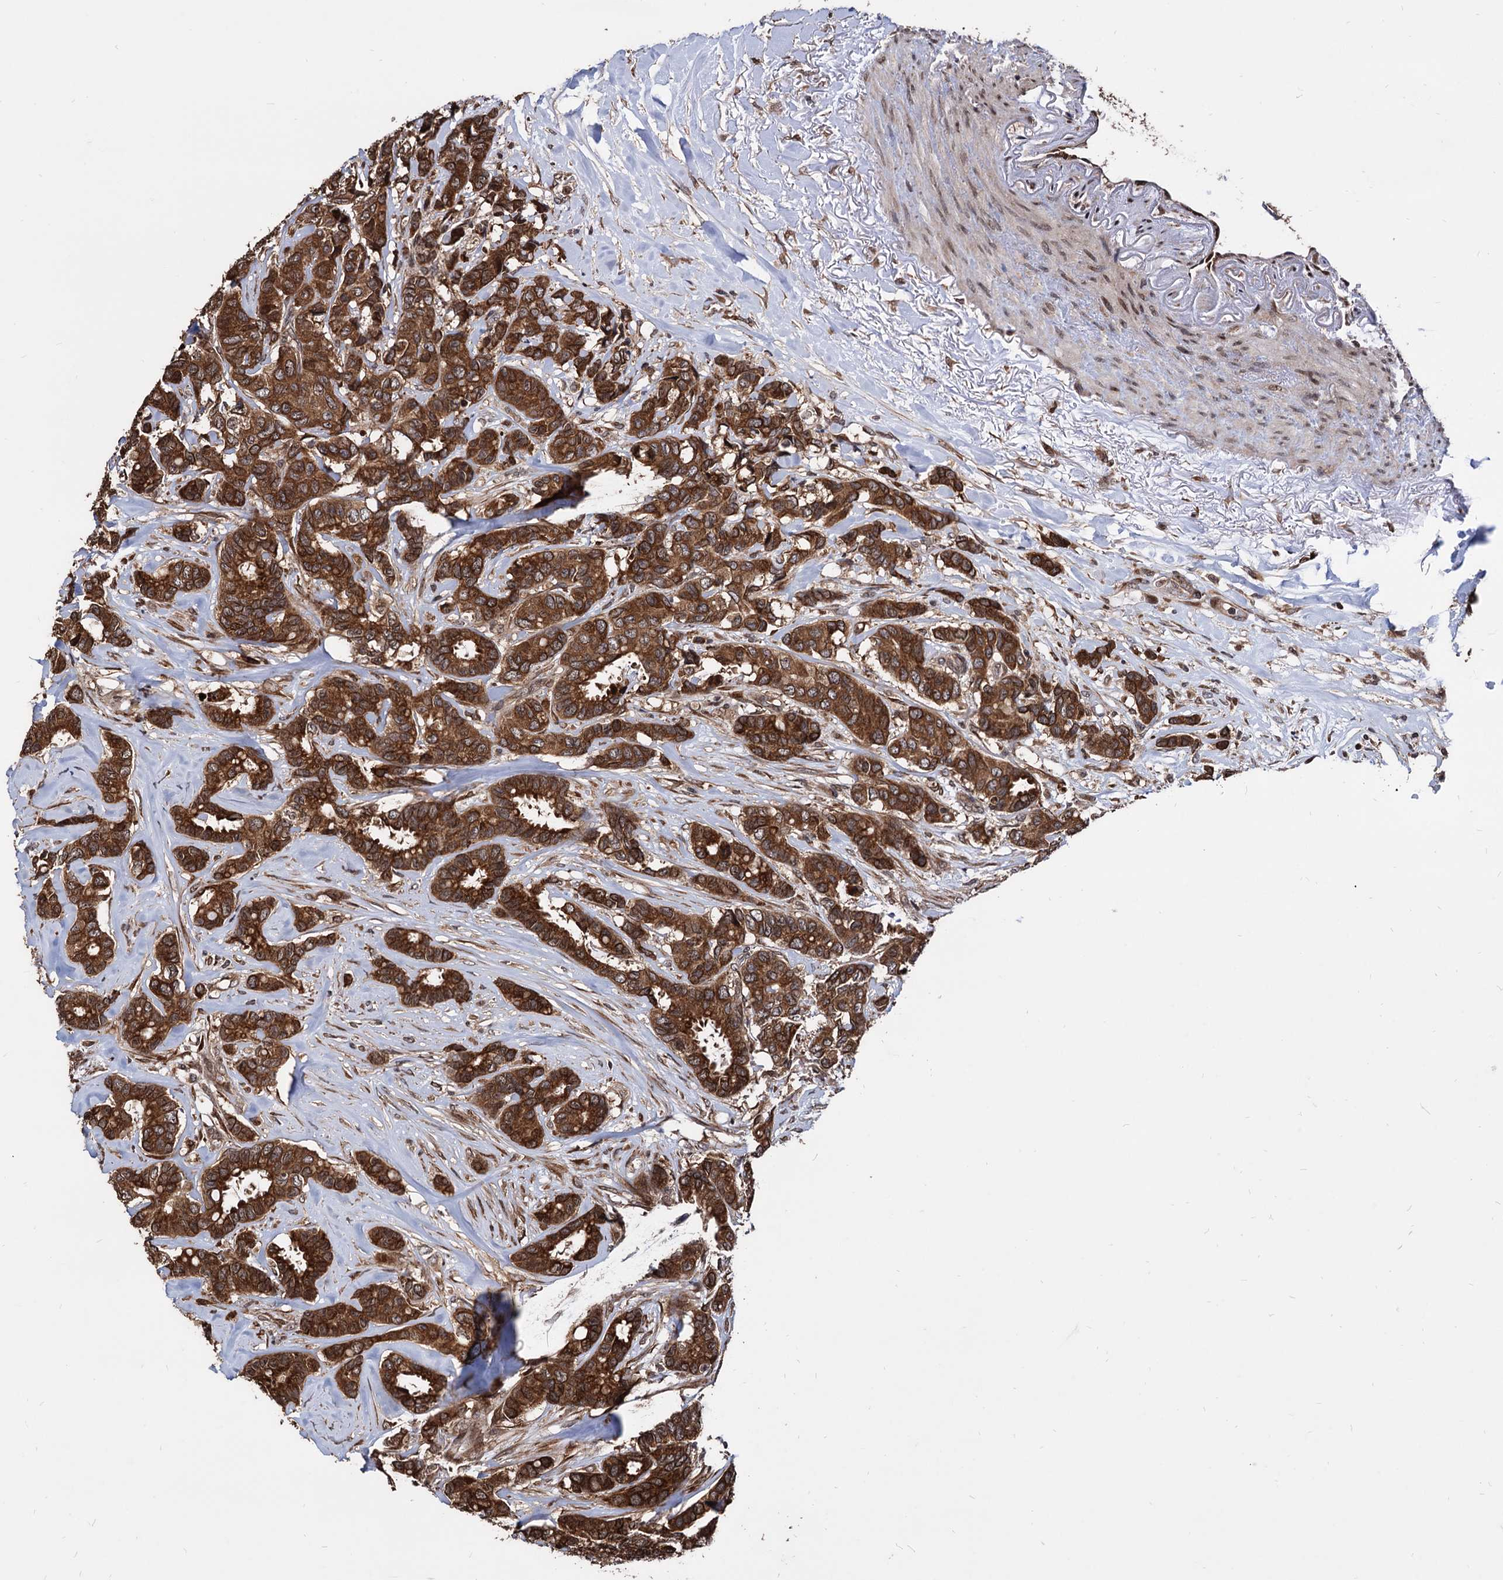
{"staining": {"intensity": "strong", "quantity": ">75%", "location": "cytoplasmic/membranous"}, "tissue": "breast cancer", "cell_type": "Tumor cells", "image_type": "cancer", "snomed": [{"axis": "morphology", "description": "Duct carcinoma"}, {"axis": "topography", "description": "Breast"}], "caption": "Tumor cells show high levels of strong cytoplasmic/membranous positivity in about >75% of cells in breast cancer (invasive ductal carcinoma). (Stains: DAB (3,3'-diaminobenzidine) in brown, nuclei in blue, Microscopy: brightfield microscopy at high magnification).", "gene": "ANKRD12", "patient": {"sex": "female", "age": 87}}